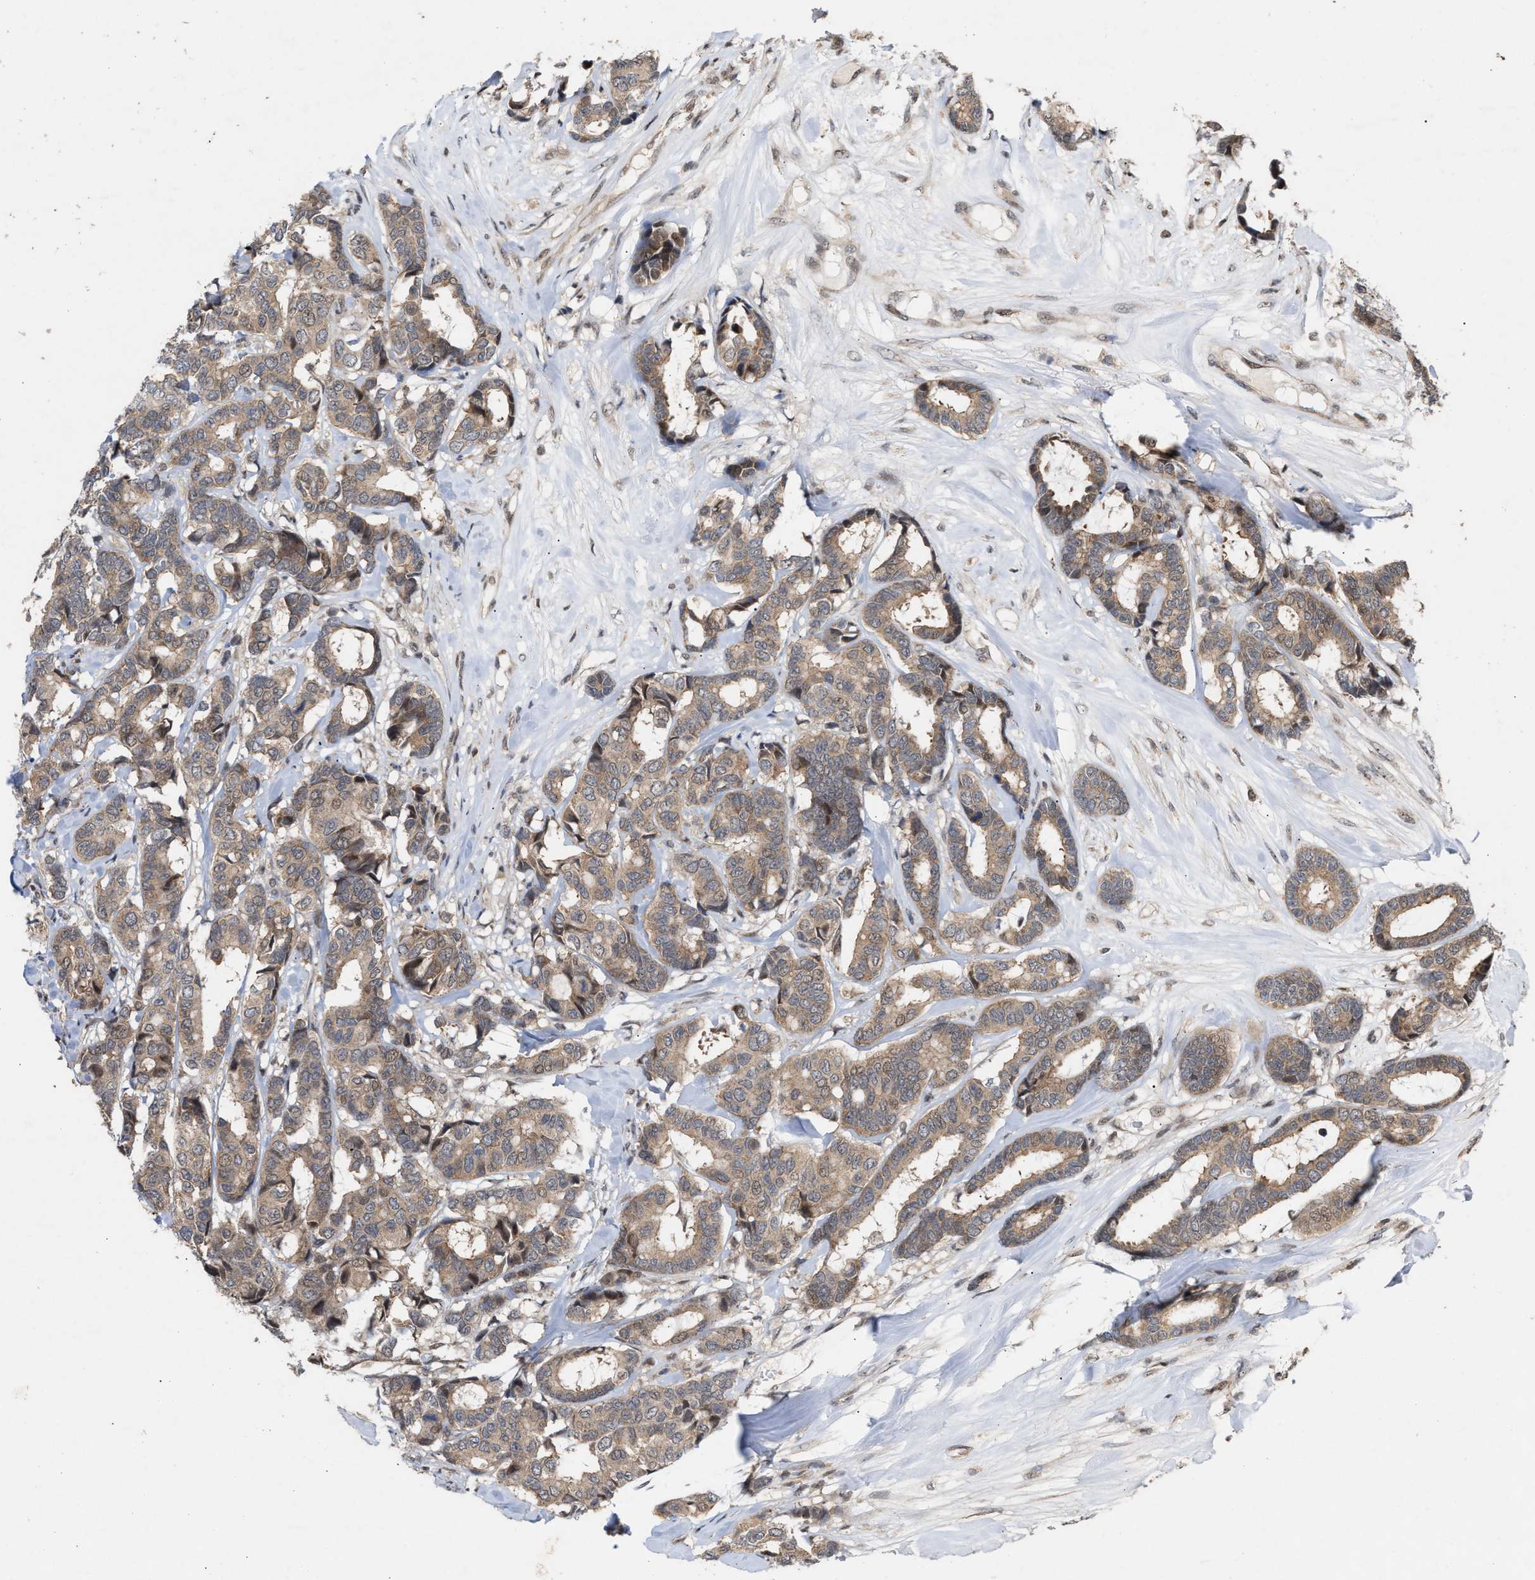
{"staining": {"intensity": "moderate", "quantity": ">75%", "location": "cytoplasmic/membranous"}, "tissue": "breast cancer", "cell_type": "Tumor cells", "image_type": "cancer", "snomed": [{"axis": "morphology", "description": "Duct carcinoma"}, {"axis": "topography", "description": "Breast"}], "caption": "Immunohistochemistry image of neoplastic tissue: human breast cancer stained using immunohistochemistry (IHC) reveals medium levels of moderate protein expression localized specifically in the cytoplasmic/membranous of tumor cells, appearing as a cytoplasmic/membranous brown color.", "gene": "MKNK2", "patient": {"sex": "female", "age": 87}}